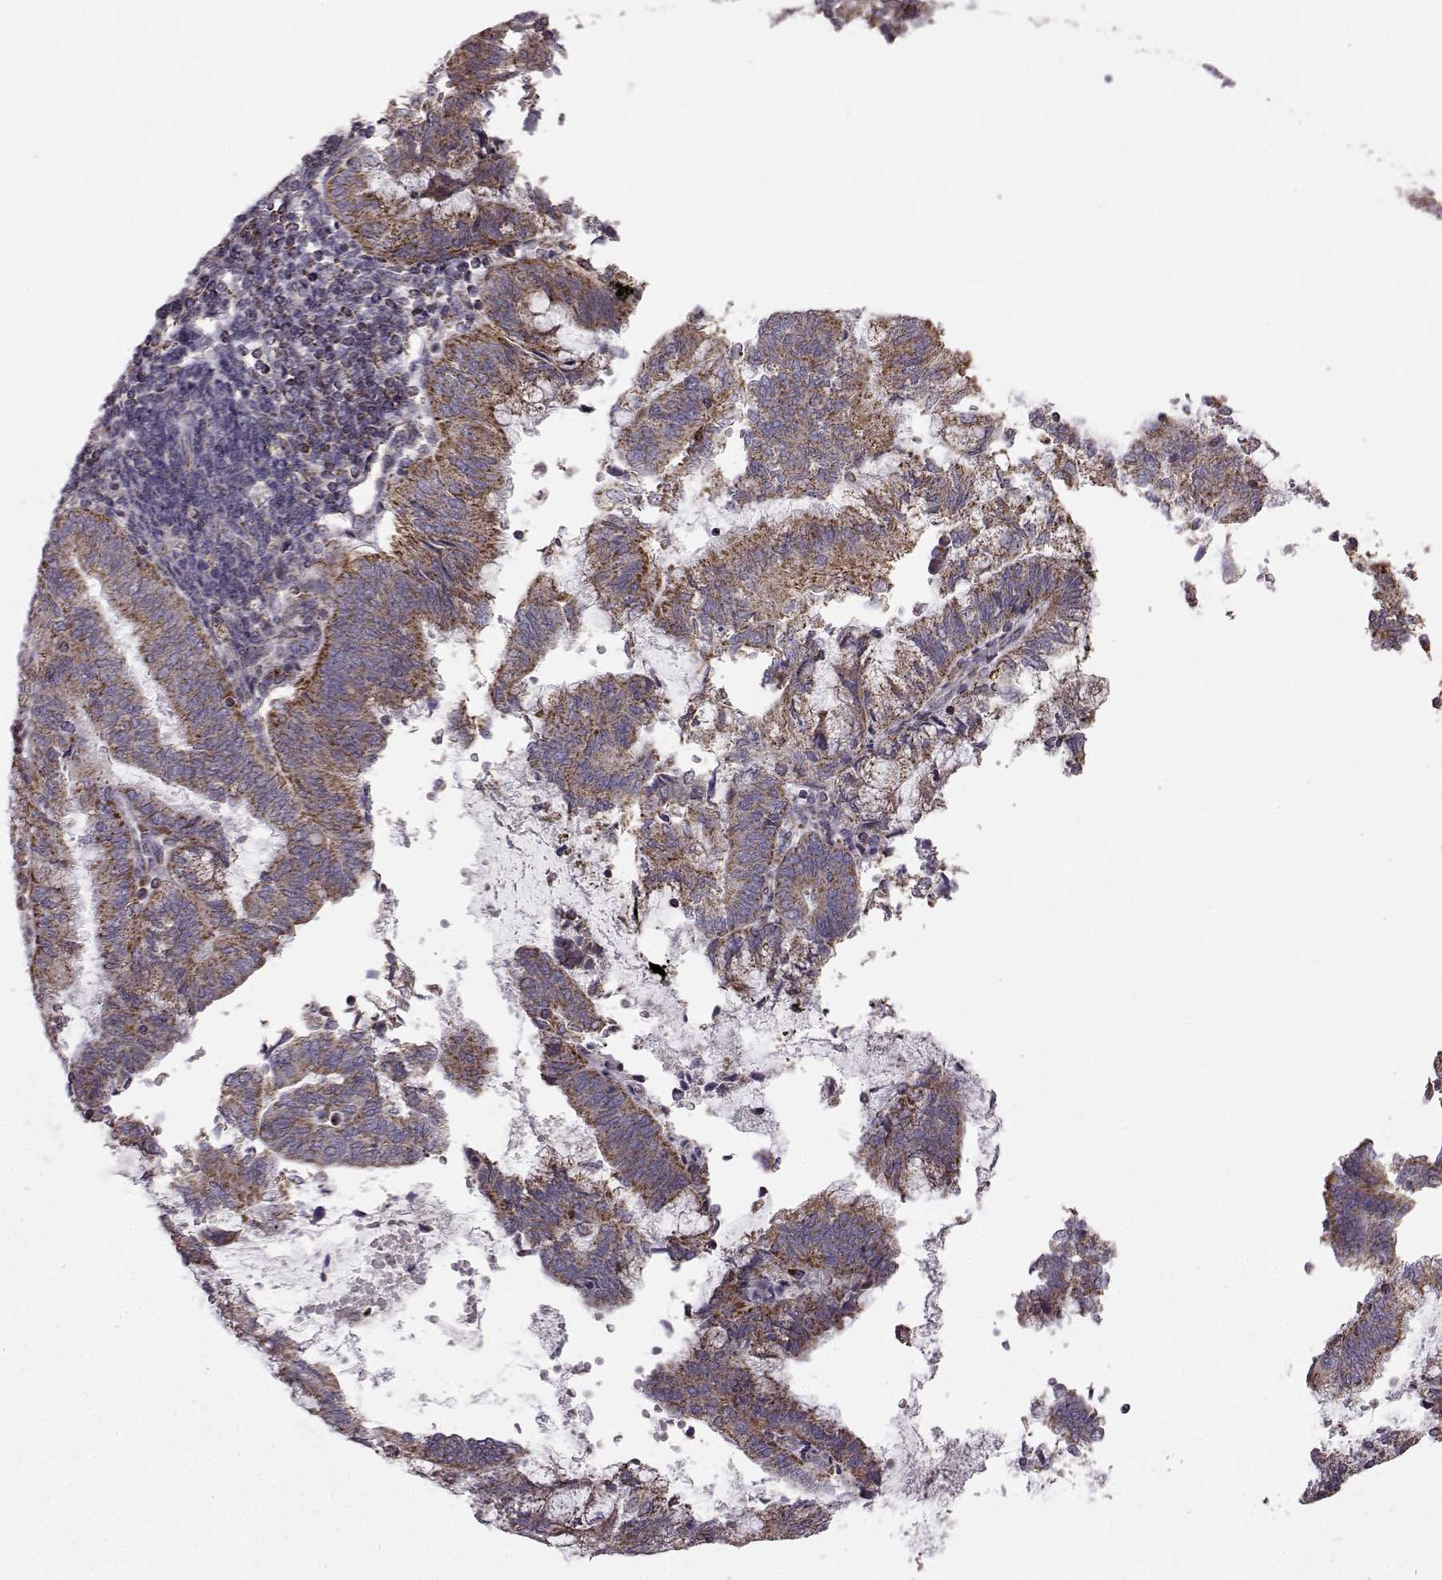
{"staining": {"intensity": "strong", "quantity": ">75%", "location": "cytoplasmic/membranous"}, "tissue": "endometrial cancer", "cell_type": "Tumor cells", "image_type": "cancer", "snomed": [{"axis": "morphology", "description": "Adenocarcinoma, NOS"}, {"axis": "topography", "description": "Endometrium"}], "caption": "Brown immunohistochemical staining in human endometrial cancer demonstrates strong cytoplasmic/membranous expression in about >75% of tumor cells. (Brightfield microscopy of DAB IHC at high magnification).", "gene": "FAM8A1", "patient": {"sex": "female", "age": 65}}